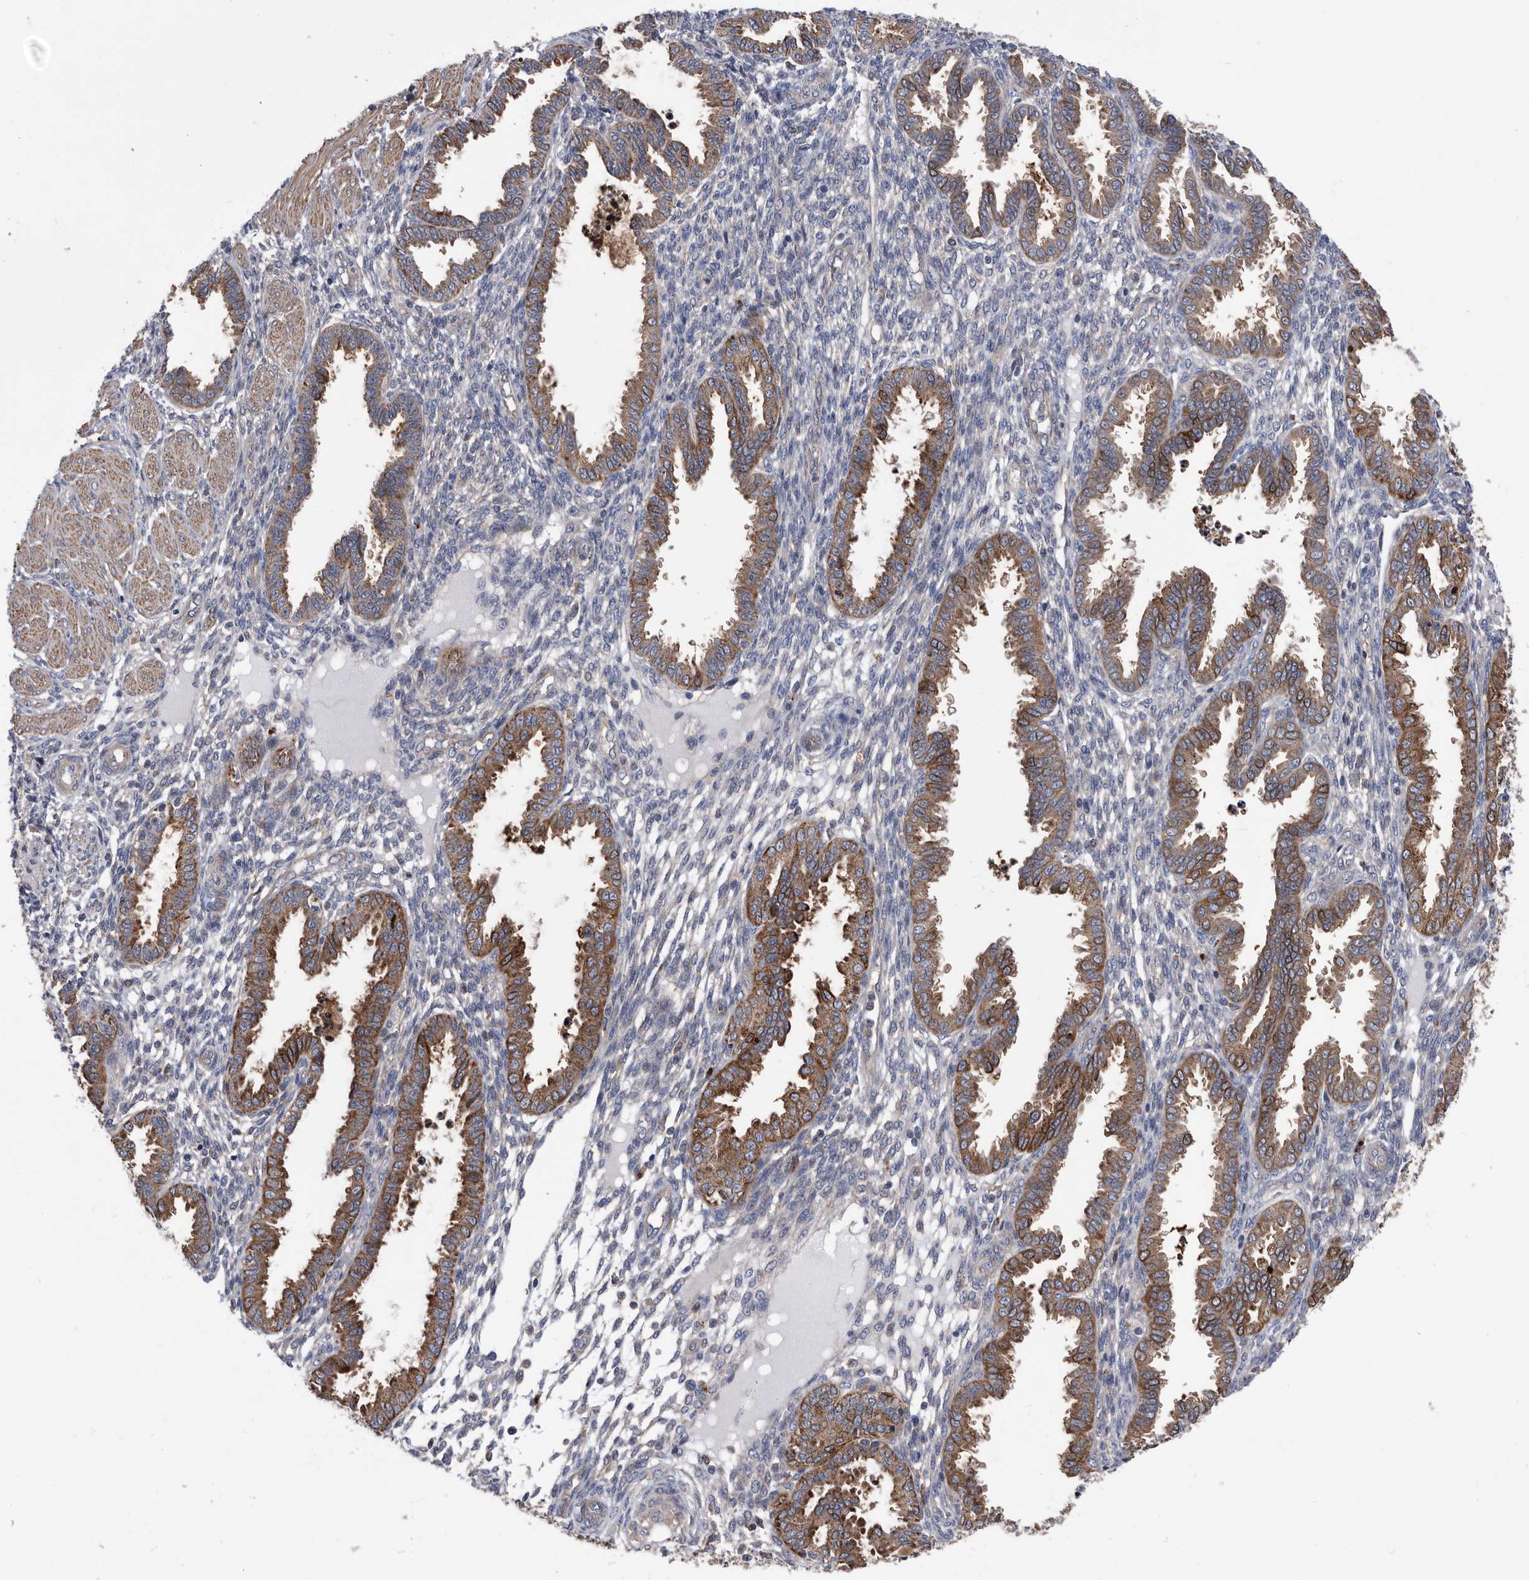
{"staining": {"intensity": "negative", "quantity": "none", "location": "none"}, "tissue": "endometrium", "cell_type": "Cells in endometrial stroma", "image_type": "normal", "snomed": [{"axis": "morphology", "description": "Normal tissue, NOS"}, {"axis": "topography", "description": "Endometrium"}], "caption": "This is an immunohistochemistry (IHC) micrograph of unremarkable human endometrium. There is no positivity in cells in endometrial stroma.", "gene": "BAIAP3", "patient": {"sex": "female", "age": 33}}